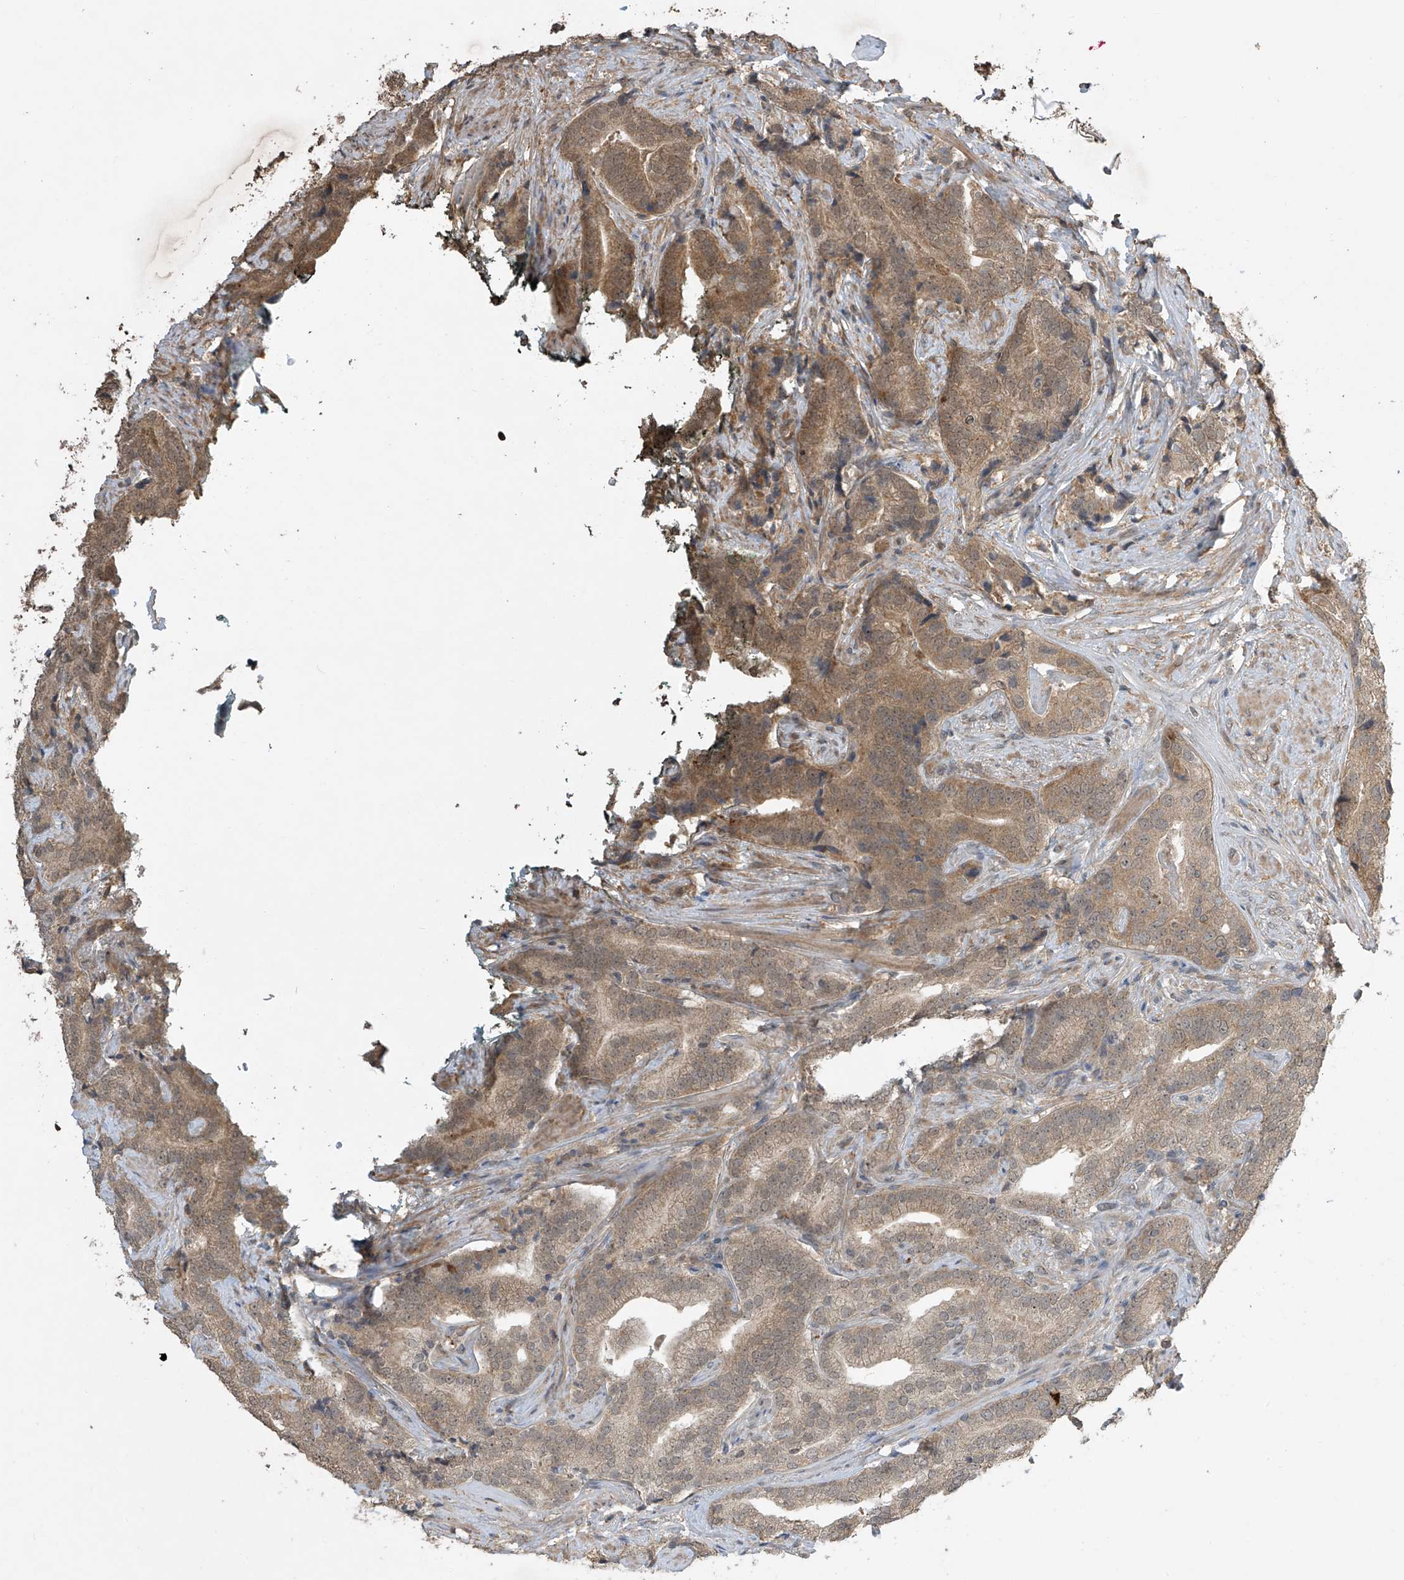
{"staining": {"intensity": "moderate", "quantity": ">75%", "location": "cytoplasmic/membranous"}, "tissue": "prostate cancer", "cell_type": "Tumor cells", "image_type": "cancer", "snomed": [{"axis": "morphology", "description": "Adenocarcinoma, High grade"}, {"axis": "topography", "description": "Prostate"}], "caption": "Moderate cytoplasmic/membranous protein expression is seen in approximately >75% of tumor cells in prostate cancer.", "gene": "SLFN14", "patient": {"sex": "male", "age": 57}}